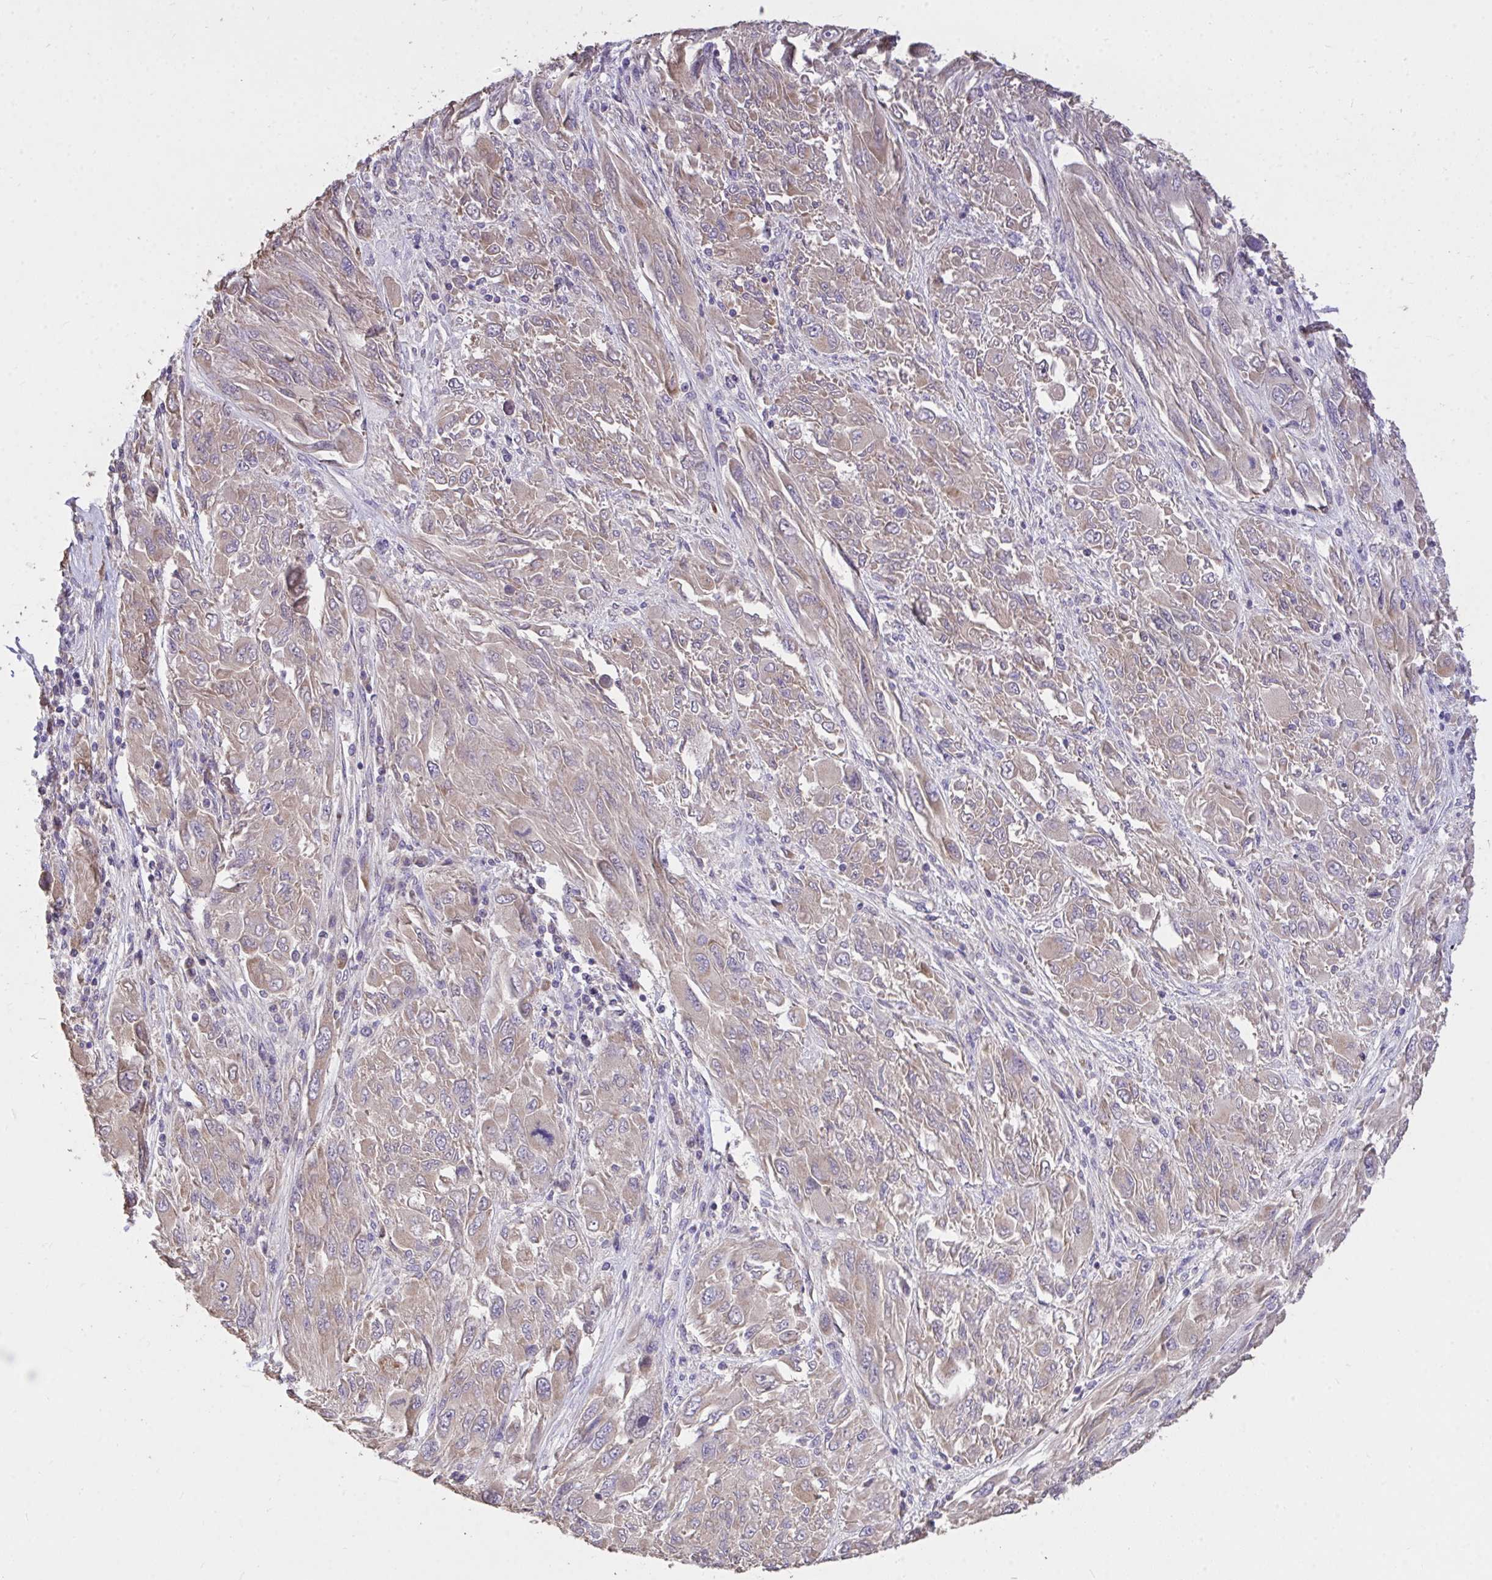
{"staining": {"intensity": "weak", "quantity": ">75%", "location": "cytoplasmic/membranous"}, "tissue": "melanoma", "cell_type": "Tumor cells", "image_type": "cancer", "snomed": [{"axis": "morphology", "description": "Malignant melanoma, NOS"}, {"axis": "topography", "description": "Skin"}], "caption": "Immunohistochemical staining of melanoma demonstrates low levels of weak cytoplasmic/membranous protein positivity in about >75% of tumor cells.", "gene": "MPC2", "patient": {"sex": "female", "age": 91}}